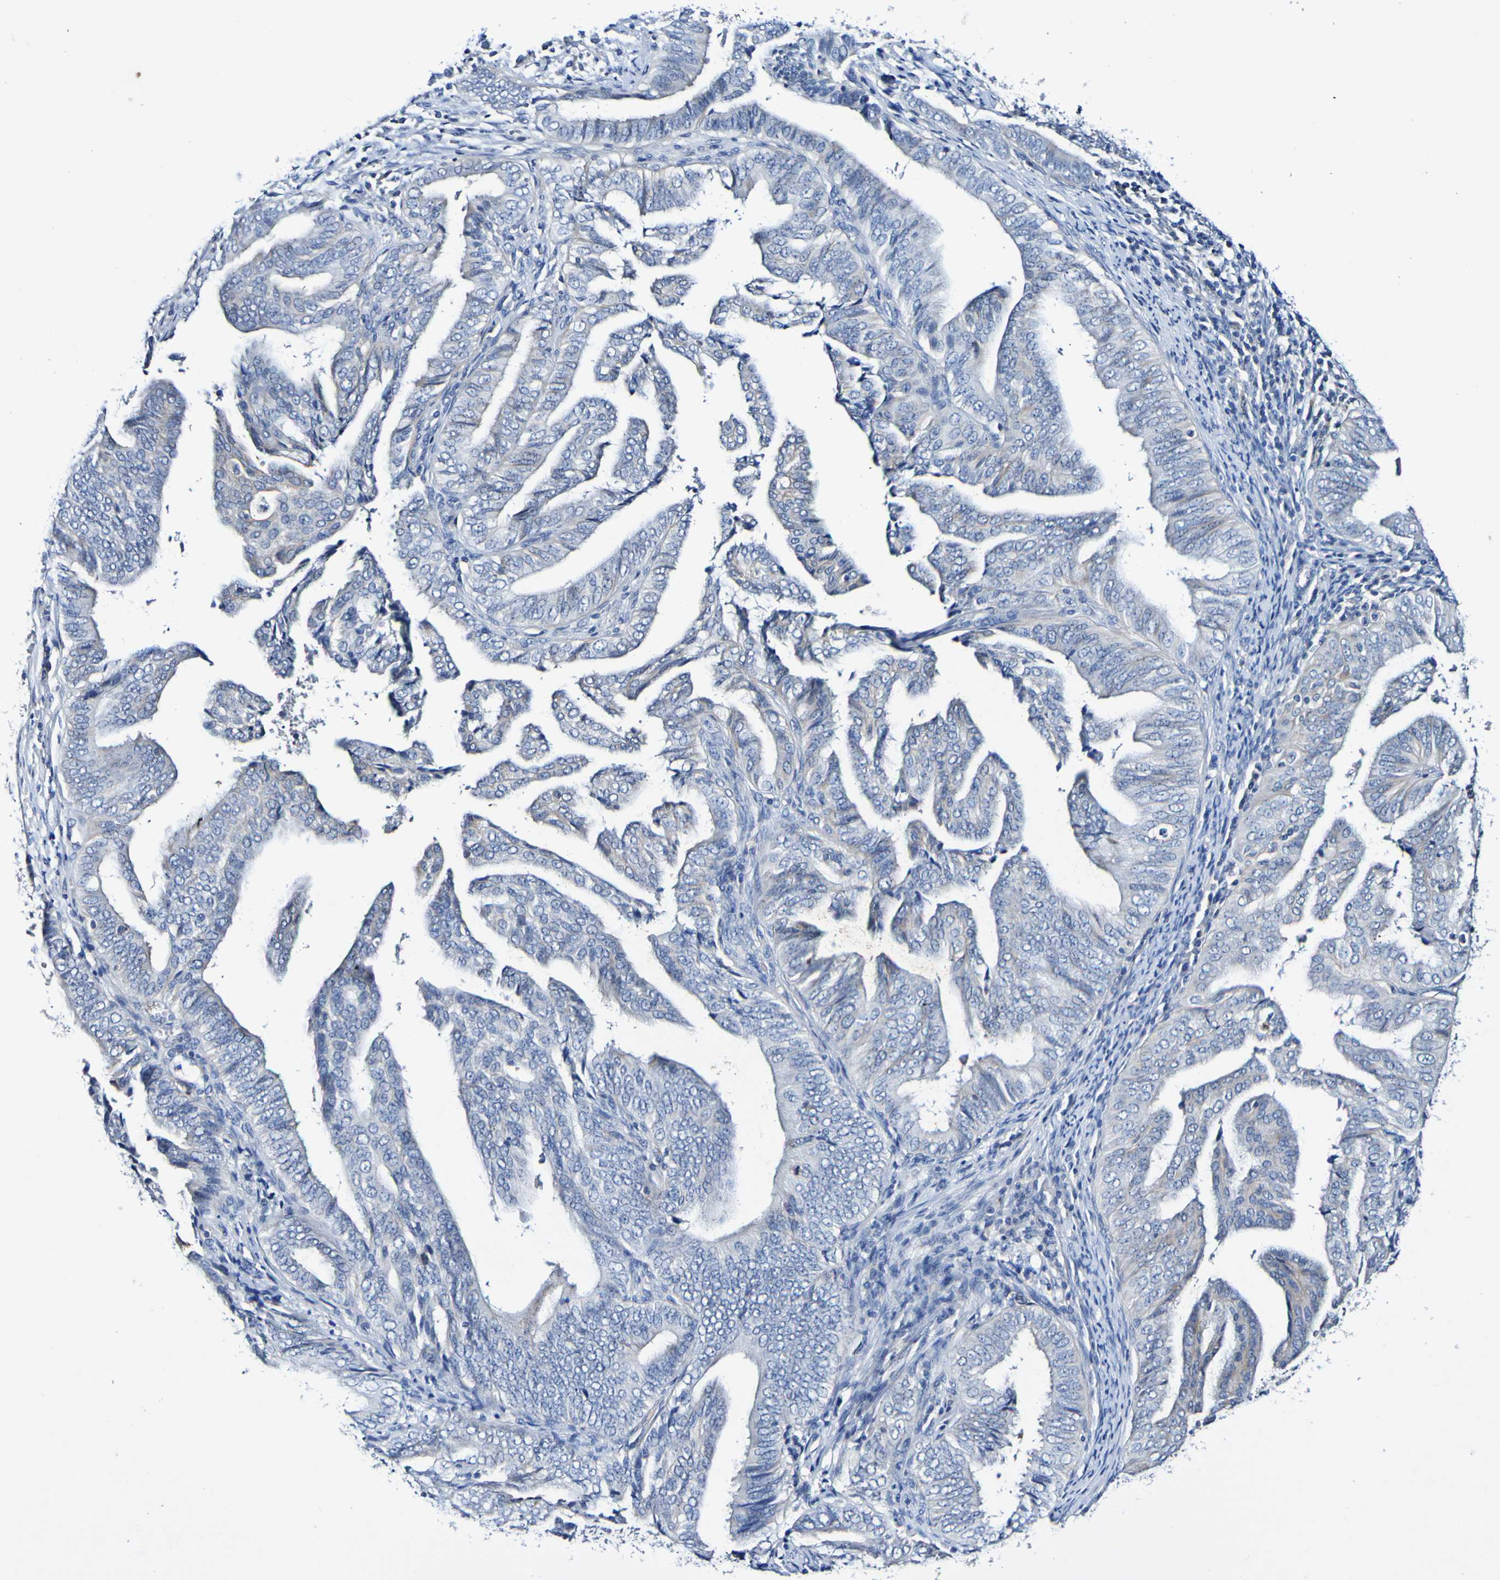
{"staining": {"intensity": "negative", "quantity": "none", "location": "none"}, "tissue": "endometrial cancer", "cell_type": "Tumor cells", "image_type": "cancer", "snomed": [{"axis": "morphology", "description": "Adenocarcinoma, NOS"}, {"axis": "topography", "description": "Endometrium"}], "caption": "Immunohistochemistry (IHC) histopathology image of human adenocarcinoma (endometrial) stained for a protein (brown), which demonstrates no positivity in tumor cells.", "gene": "ACVR1C", "patient": {"sex": "female", "age": 58}}